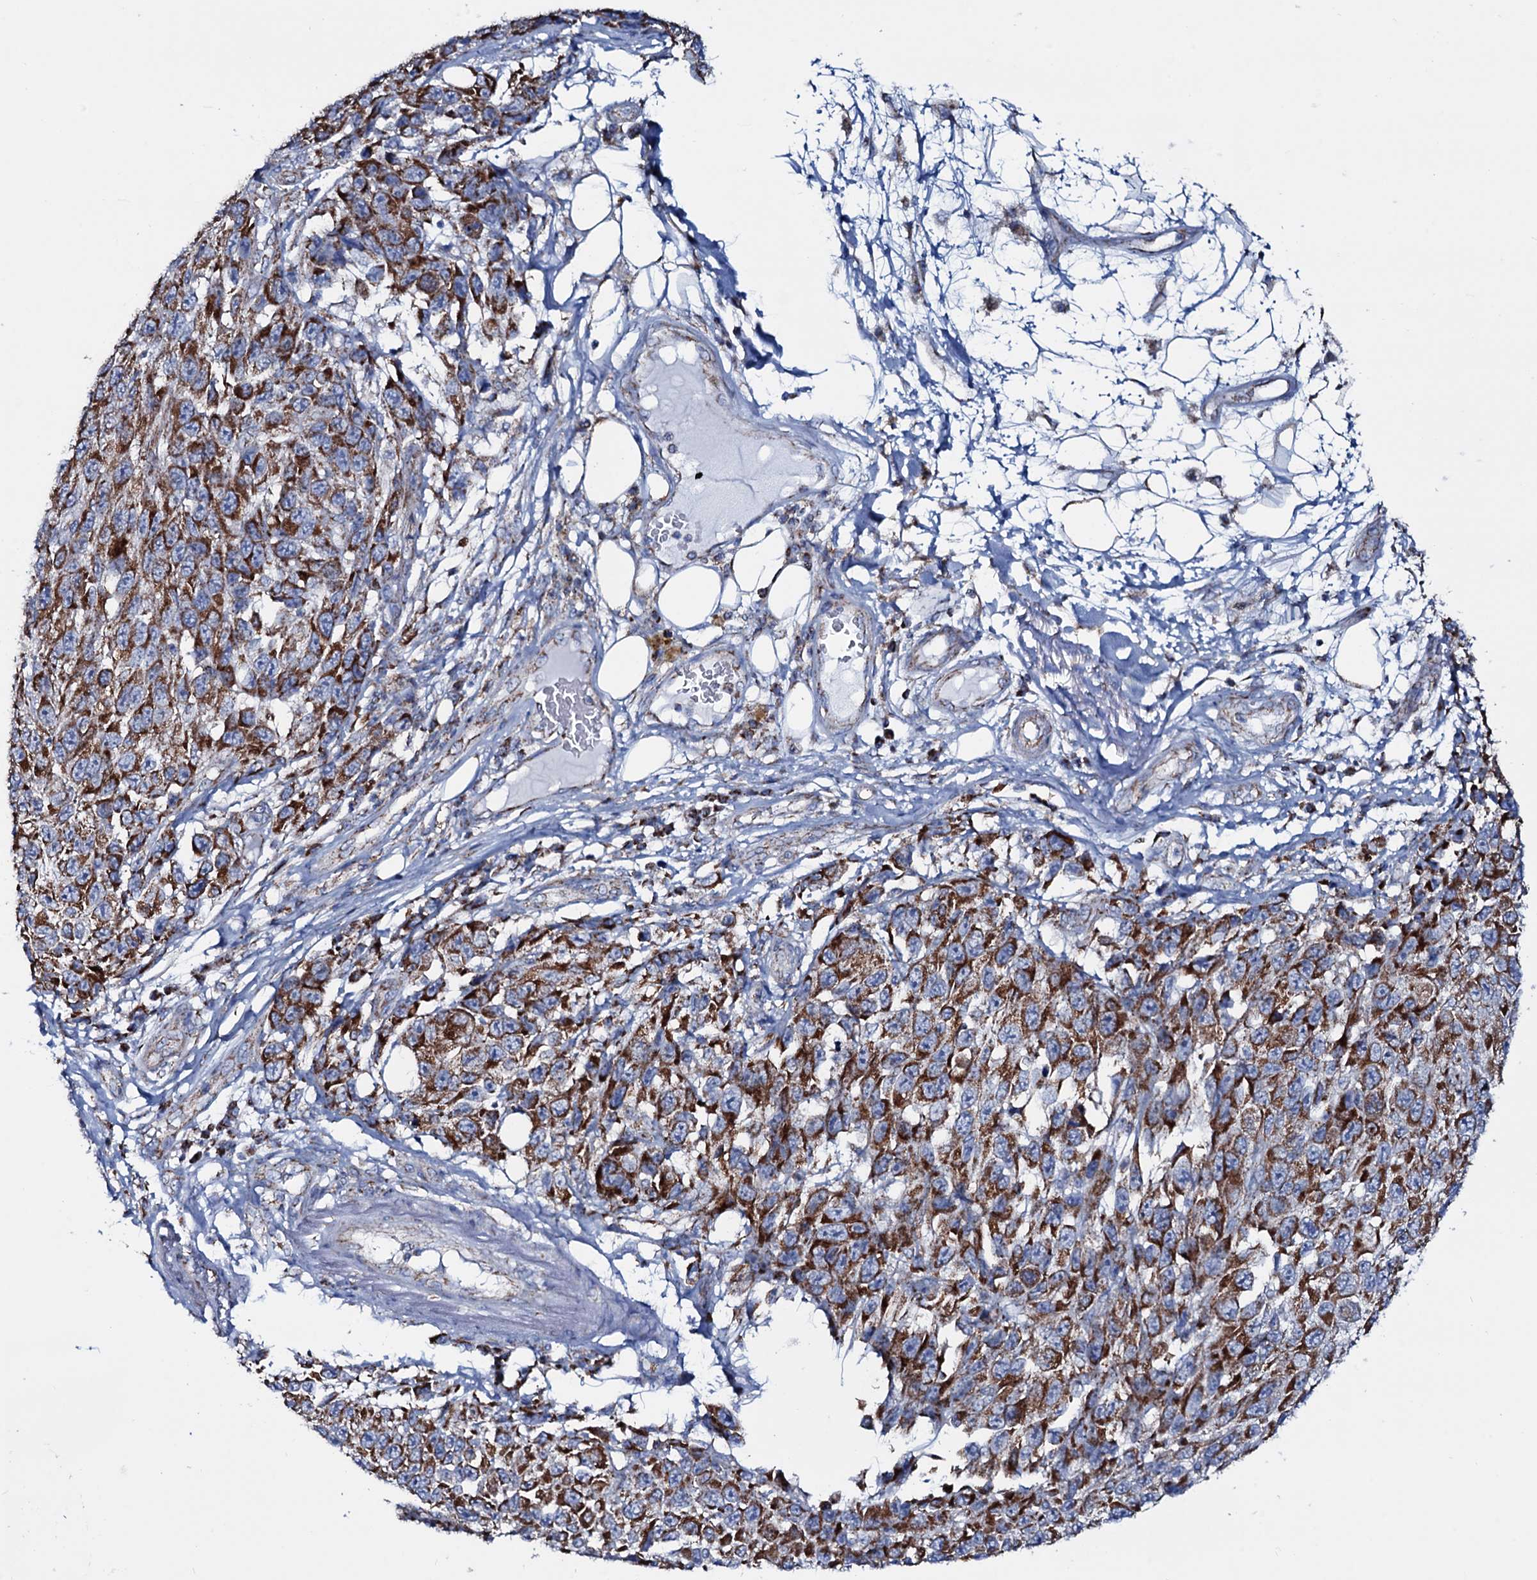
{"staining": {"intensity": "strong", "quantity": ">75%", "location": "cytoplasmic/membranous"}, "tissue": "melanoma", "cell_type": "Tumor cells", "image_type": "cancer", "snomed": [{"axis": "morphology", "description": "Normal tissue, NOS"}, {"axis": "morphology", "description": "Malignant melanoma, NOS"}, {"axis": "topography", "description": "Skin"}], "caption": "IHC photomicrograph of neoplastic tissue: human melanoma stained using immunohistochemistry shows high levels of strong protein expression localized specifically in the cytoplasmic/membranous of tumor cells, appearing as a cytoplasmic/membranous brown color.", "gene": "MRPS35", "patient": {"sex": "female", "age": 96}}